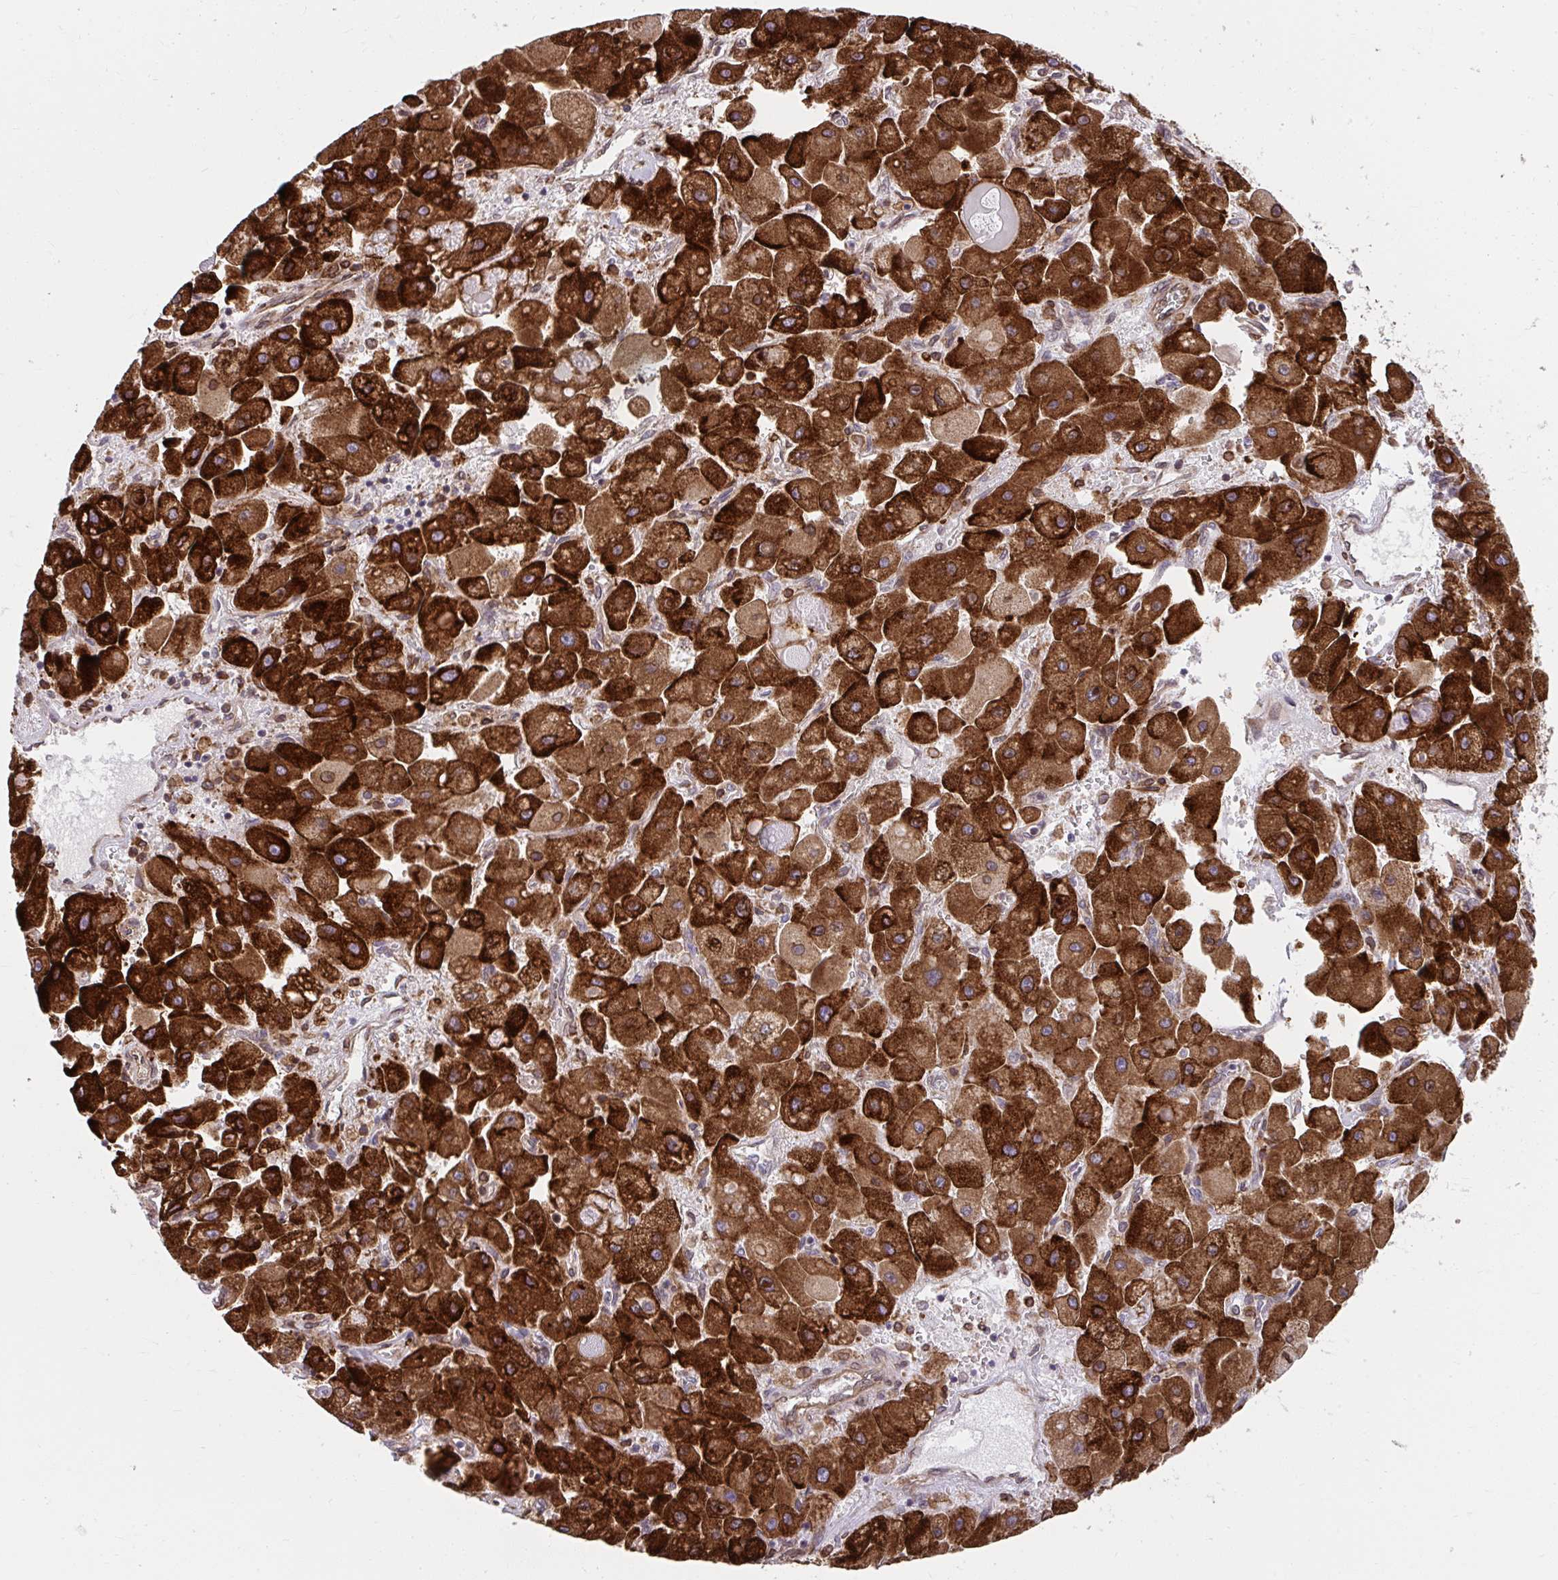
{"staining": {"intensity": "strong", "quantity": ">75%", "location": "cytoplasmic/membranous"}, "tissue": "liver cancer", "cell_type": "Tumor cells", "image_type": "cancer", "snomed": [{"axis": "morphology", "description": "Carcinoma, Hepatocellular, NOS"}, {"axis": "topography", "description": "Liver"}], "caption": "Liver cancer (hepatocellular carcinoma) tissue reveals strong cytoplasmic/membranous expression in approximately >75% of tumor cells, visualized by immunohistochemistry.", "gene": "STIM2", "patient": {"sex": "male", "age": 24}}